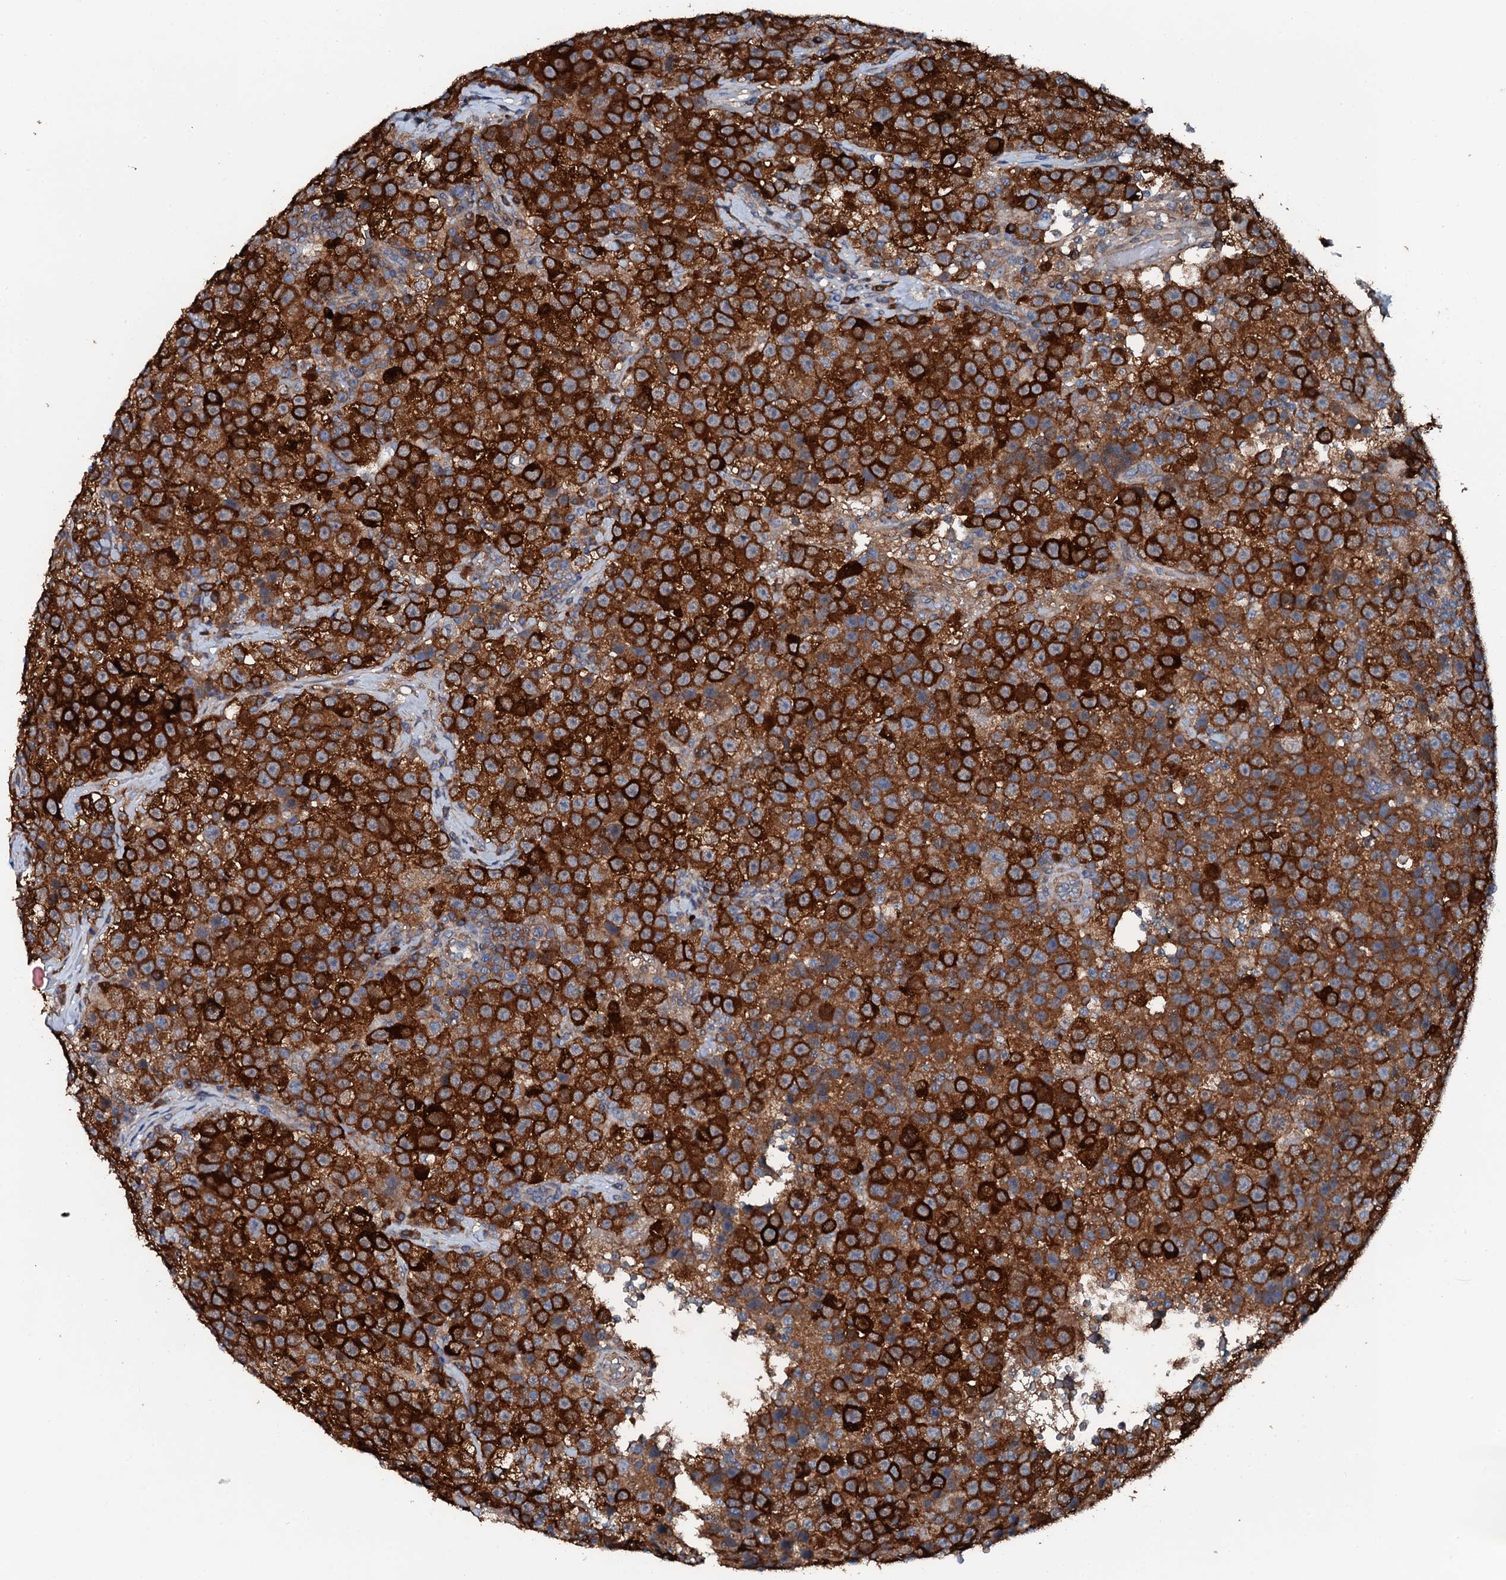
{"staining": {"intensity": "strong", "quantity": ">75%", "location": "cytoplasmic/membranous"}, "tissue": "testis cancer", "cell_type": "Tumor cells", "image_type": "cancer", "snomed": [{"axis": "morphology", "description": "Seminoma, NOS"}, {"axis": "topography", "description": "Testis"}], "caption": "A brown stain highlights strong cytoplasmic/membranous positivity of a protein in human seminoma (testis) tumor cells.", "gene": "GFOD2", "patient": {"sex": "male", "age": 22}}